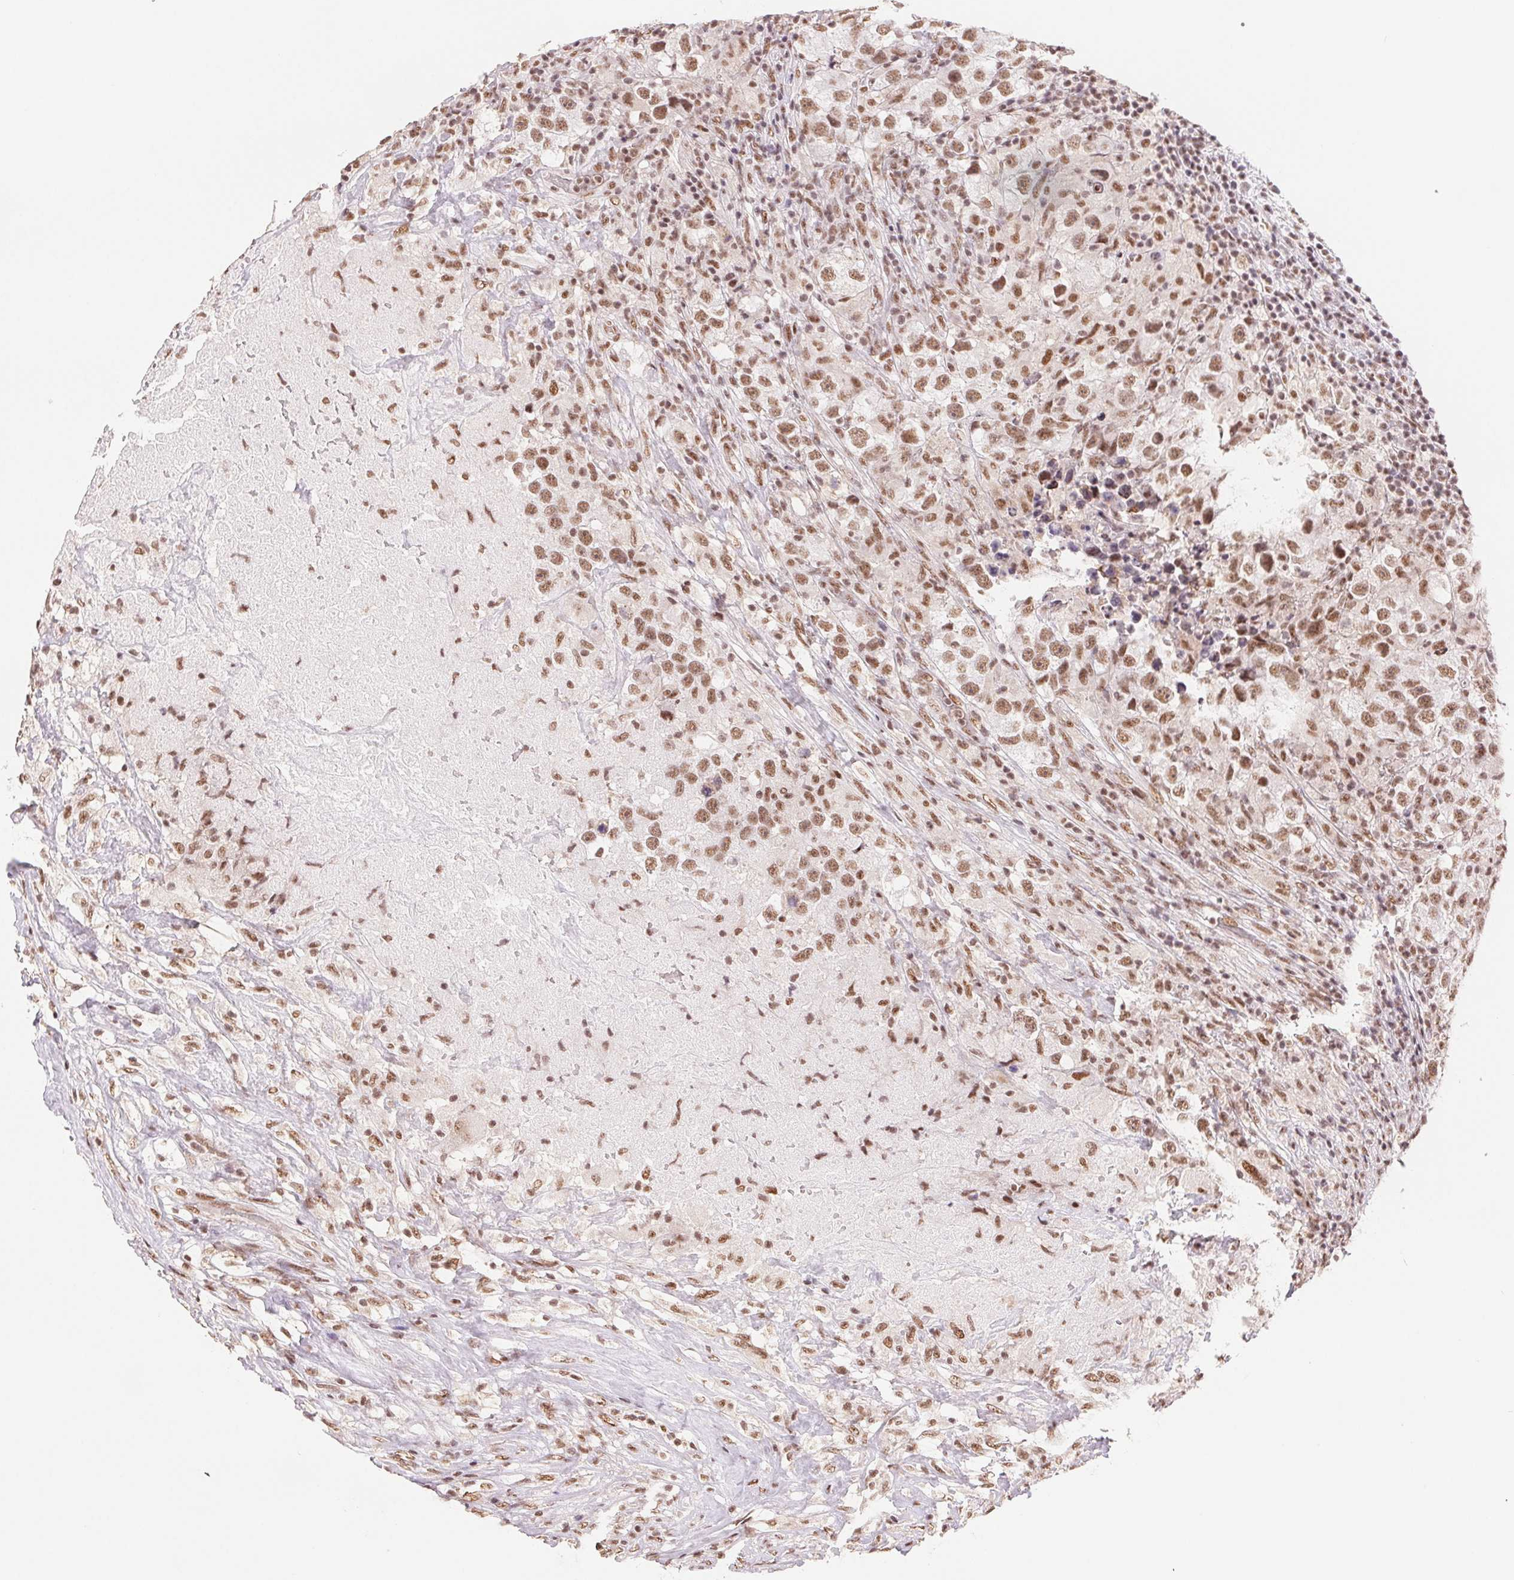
{"staining": {"intensity": "moderate", "quantity": ">75%", "location": "nuclear"}, "tissue": "testis cancer", "cell_type": "Tumor cells", "image_type": "cancer", "snomed": [{"axis": "morphology", "description": "Seminoma, NOS"}, {"axis": "topography", "description": "Testis"}], "caption": "Immunohistochemistry image of neoplastic tissue: human seminoma (testis) stained using immunohistochemistry (IHC) demonstrates medium levels of moderate protein expression localized specifically in the nuclear of tumor cells, appearing as a nuclear brown color.", "gene": "SREK1", "patient": {"sex": "male", "age": 46}}